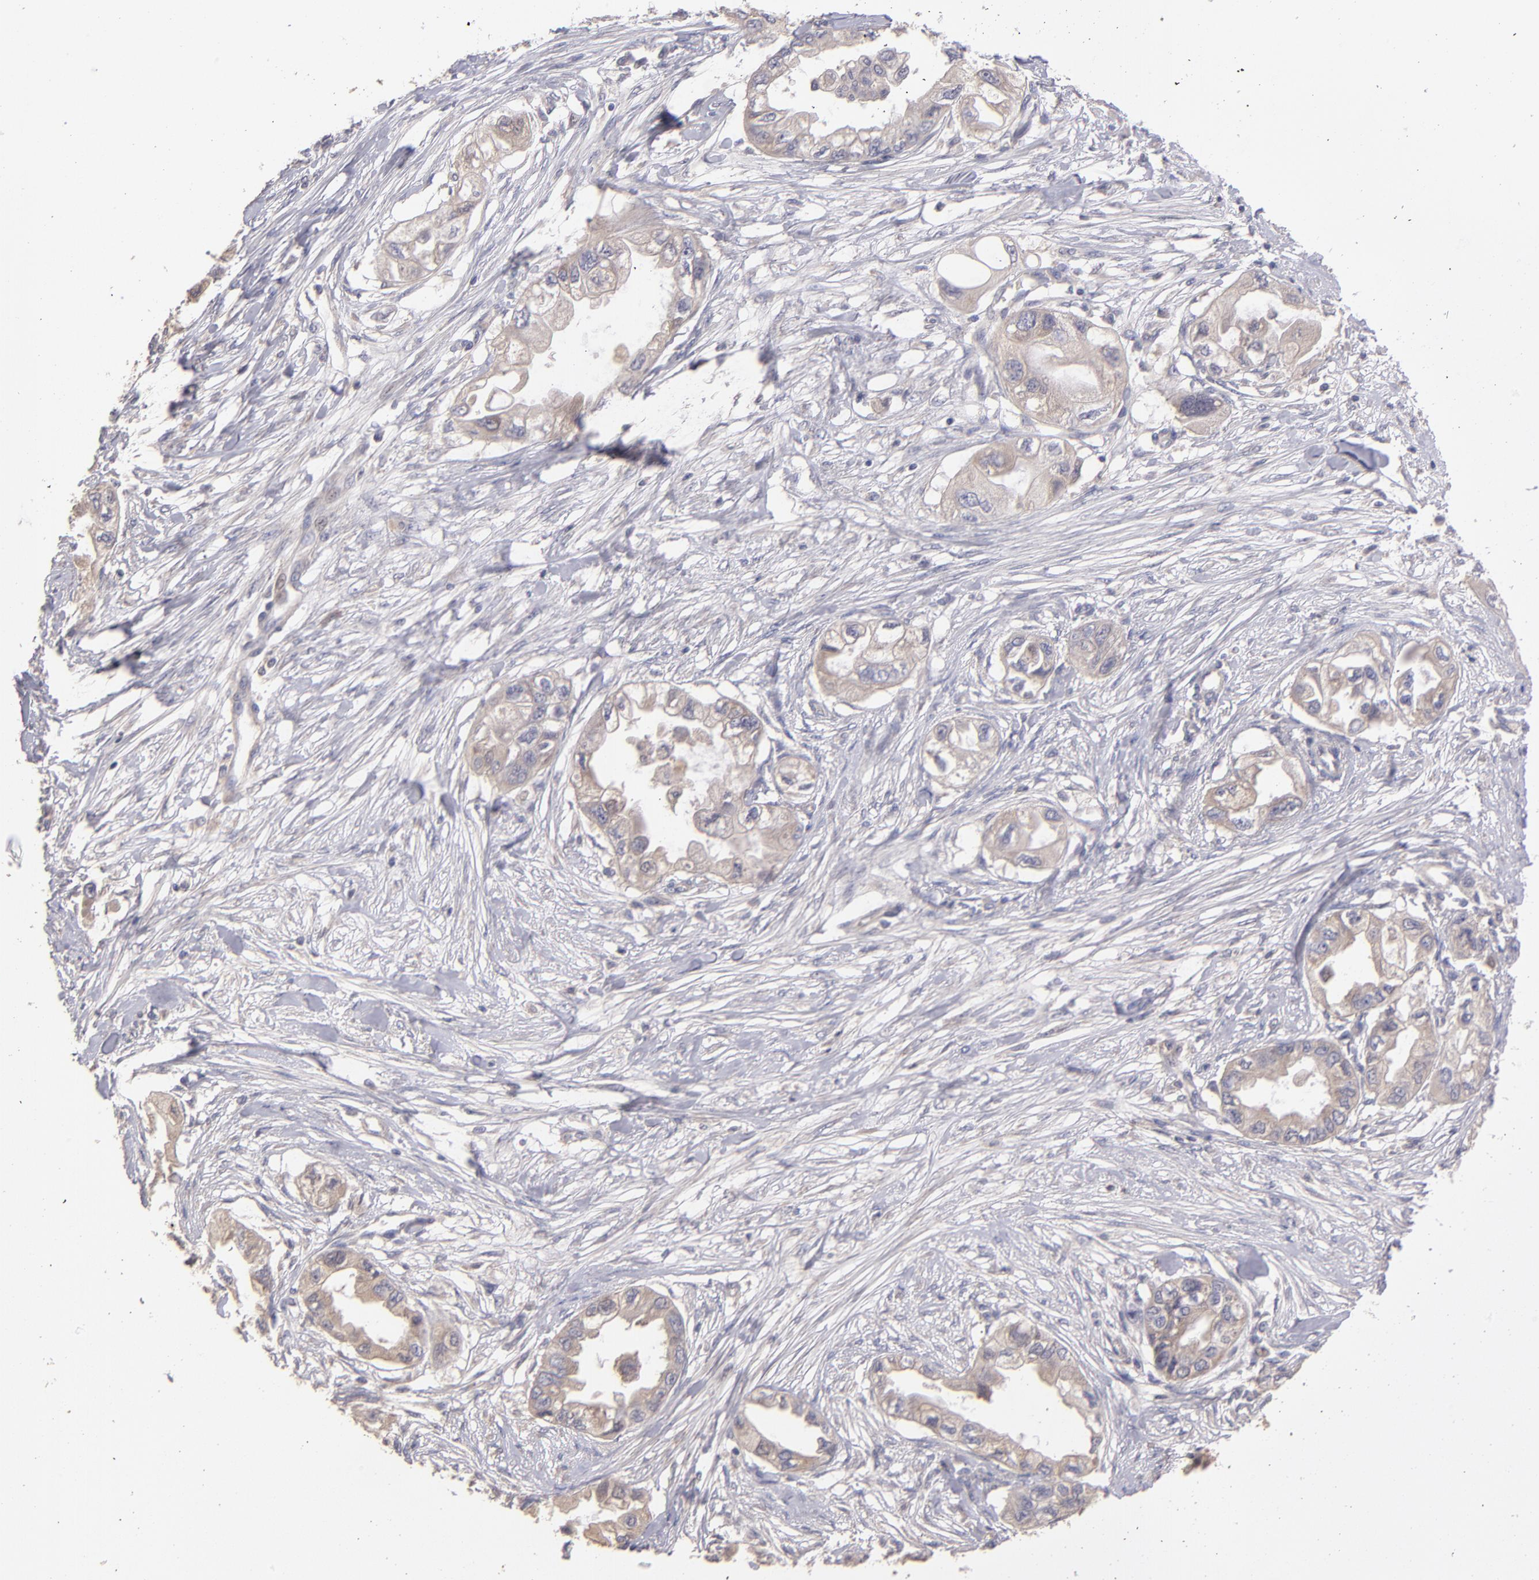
{"staining": {"intensity": "weak", "quantity": "25%-75%", "location": "cytoplasmic/membranous"}, "tissue": "endometrial cancer", "cell_type": "Tumor cells", "image_type": "cancer", "snomed": [{"axis": "morphology", "description": "Adenocarcinoma, NOS"}, {"axis": "topography", "description": "Endometrium"}], "caption": "Tumor cells exhibit weak cytoplasmic/membranous positivity in about 25%-75% of cells in endometrial cancer.", "gene": "GNAZ", "patient": {"sex": "female", "age": 67}}